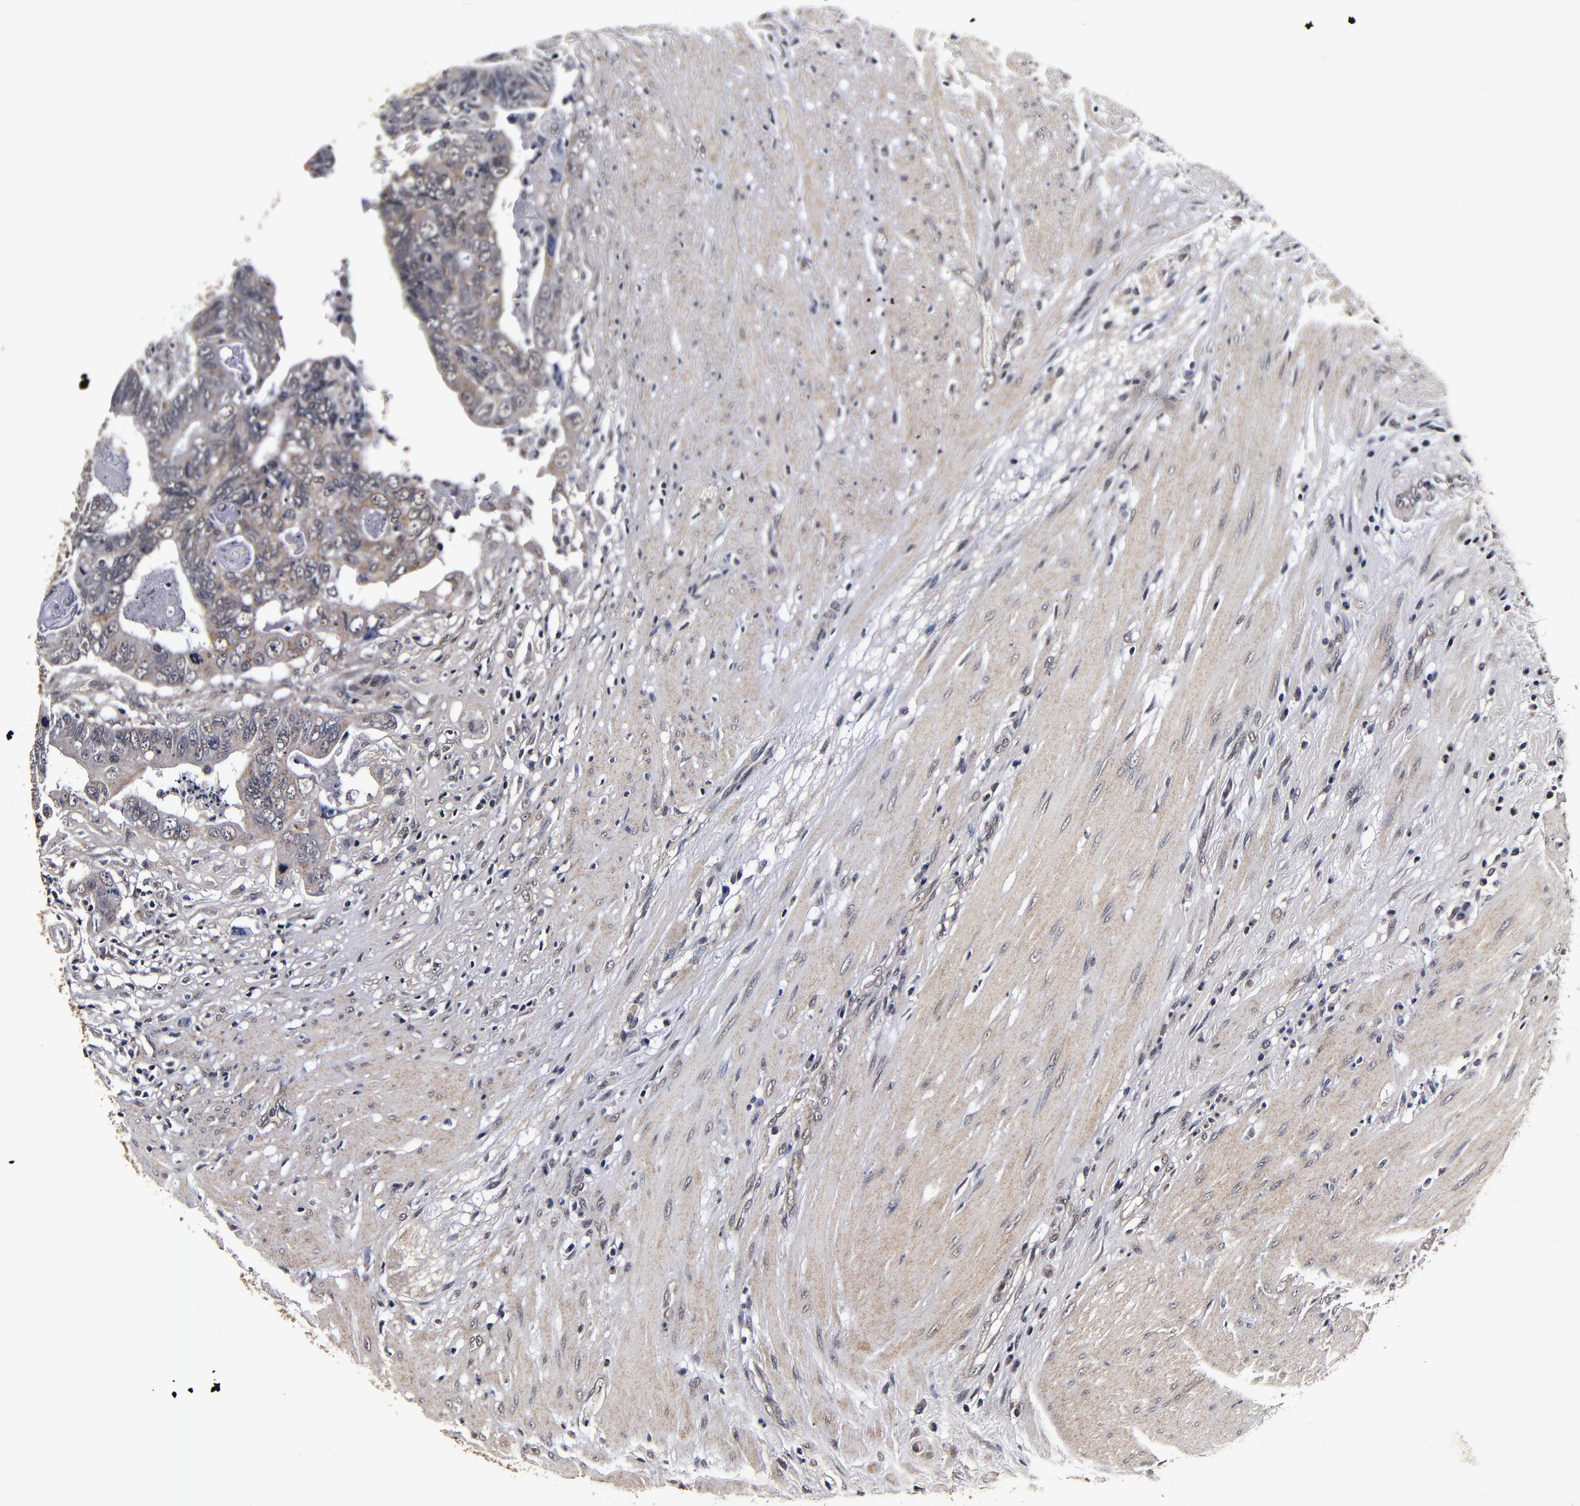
{"staining": {"intensity": "weak", "quantity": ">75%", "location": "cytoplasmic/membranous"}, "tissue": "colorectal cancer", "cell_type": "Tumor cells", "image_type": "cancer", "snomed": [{"axis": "morphology", "description": "Adenocarcinoma, NOS"}, {"axis": "topography", "description": "Rectum"}], "caption": "Immunohistochemical staining of colorectal cancer (adenocarcinoma) exhibits weak cytoplasmic/membranous protein staining in approximately >75% of tumor cells.", "gene": "MMP15", "patient": {"sex": "male", "age": 53}}